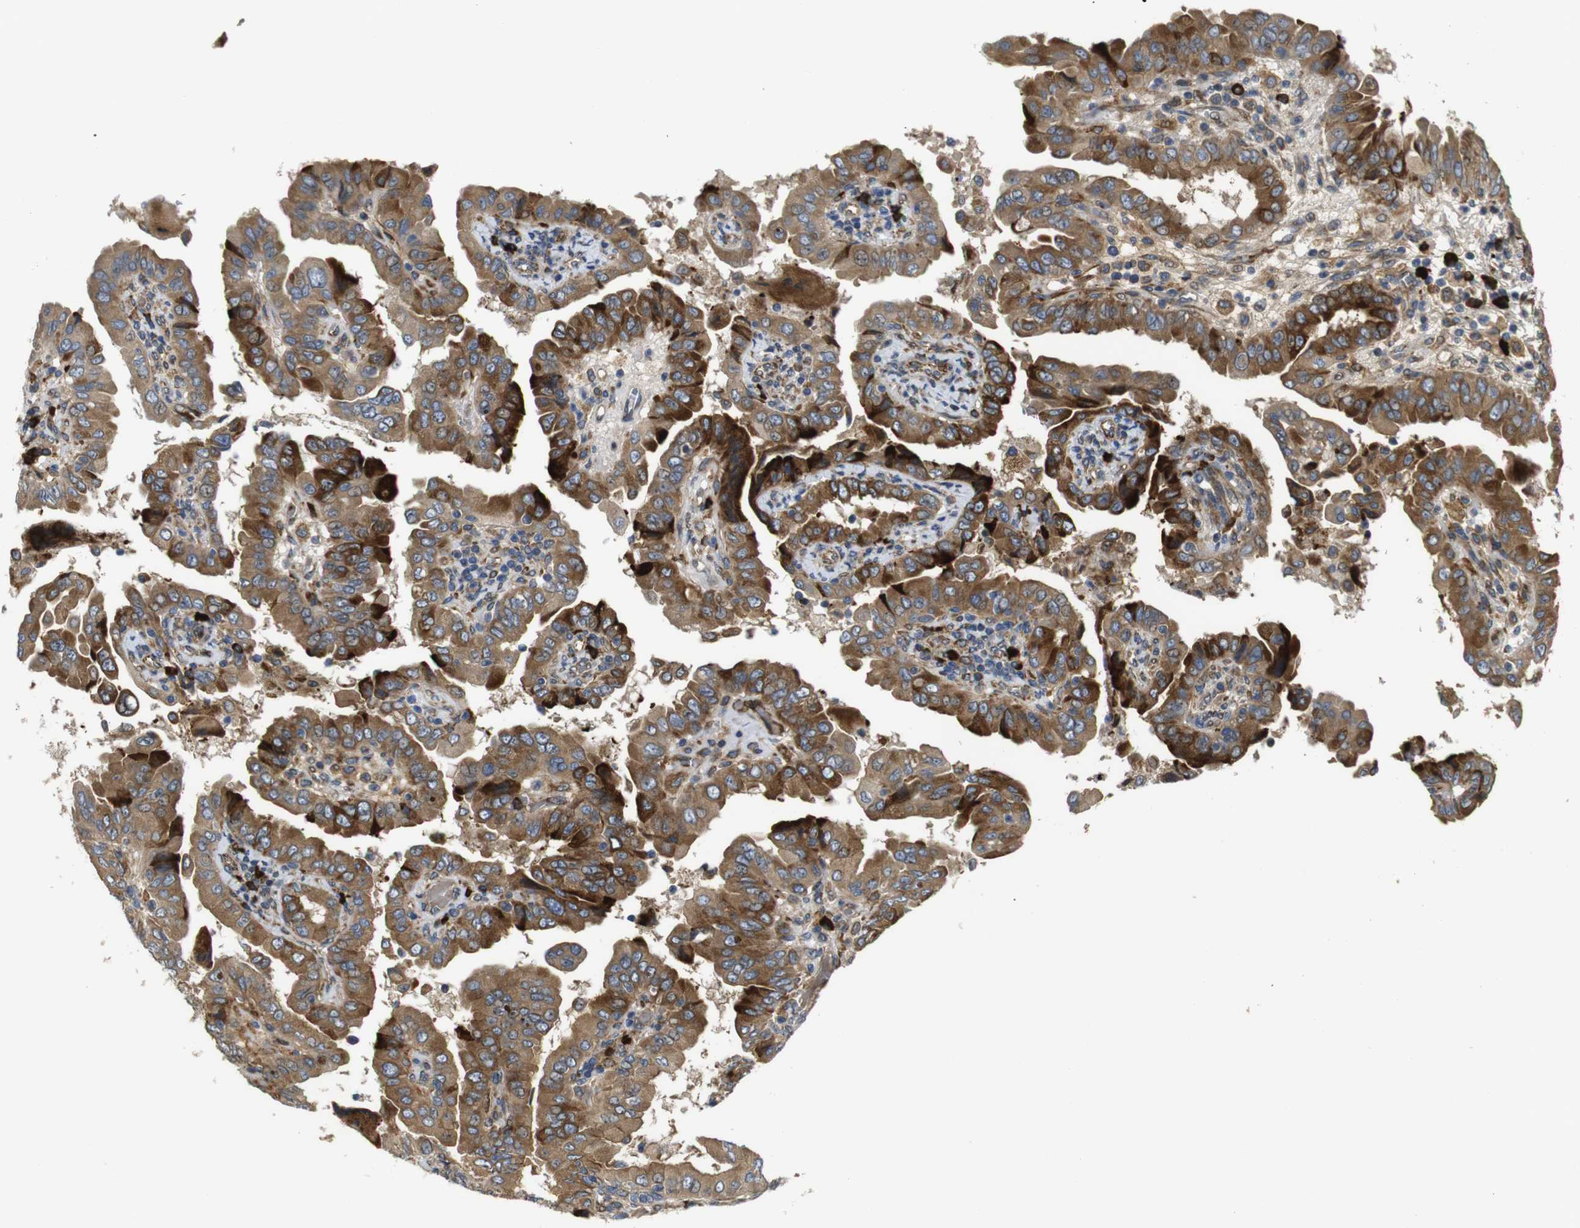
{"staining": {"intensity": "moderate", "quantity": ">75%", "location": "cytoplasmic/membranous"}, "tissue": "thyroid cancer", "cell_type": "Tumor cells", "image_type": "cancer", "snomed": [{"axis": "morphology", "description": "Papillary adenocarcinoma, NOS"}, {"axis": "topography", "description": "Thyroid gland"}], "caption": "High-magnification brightfield microscopy of thyroid cancer (papillary adenocarcinoma) stained with DAB (brown) and counterstained with hematoxylin (blue). tumor cells exhibit moderate cytoplasmic/membranous staining is seen in about>75% of cells.", "gene": "UBE2G2", "patient": {"sex": "male", "age": 33}}